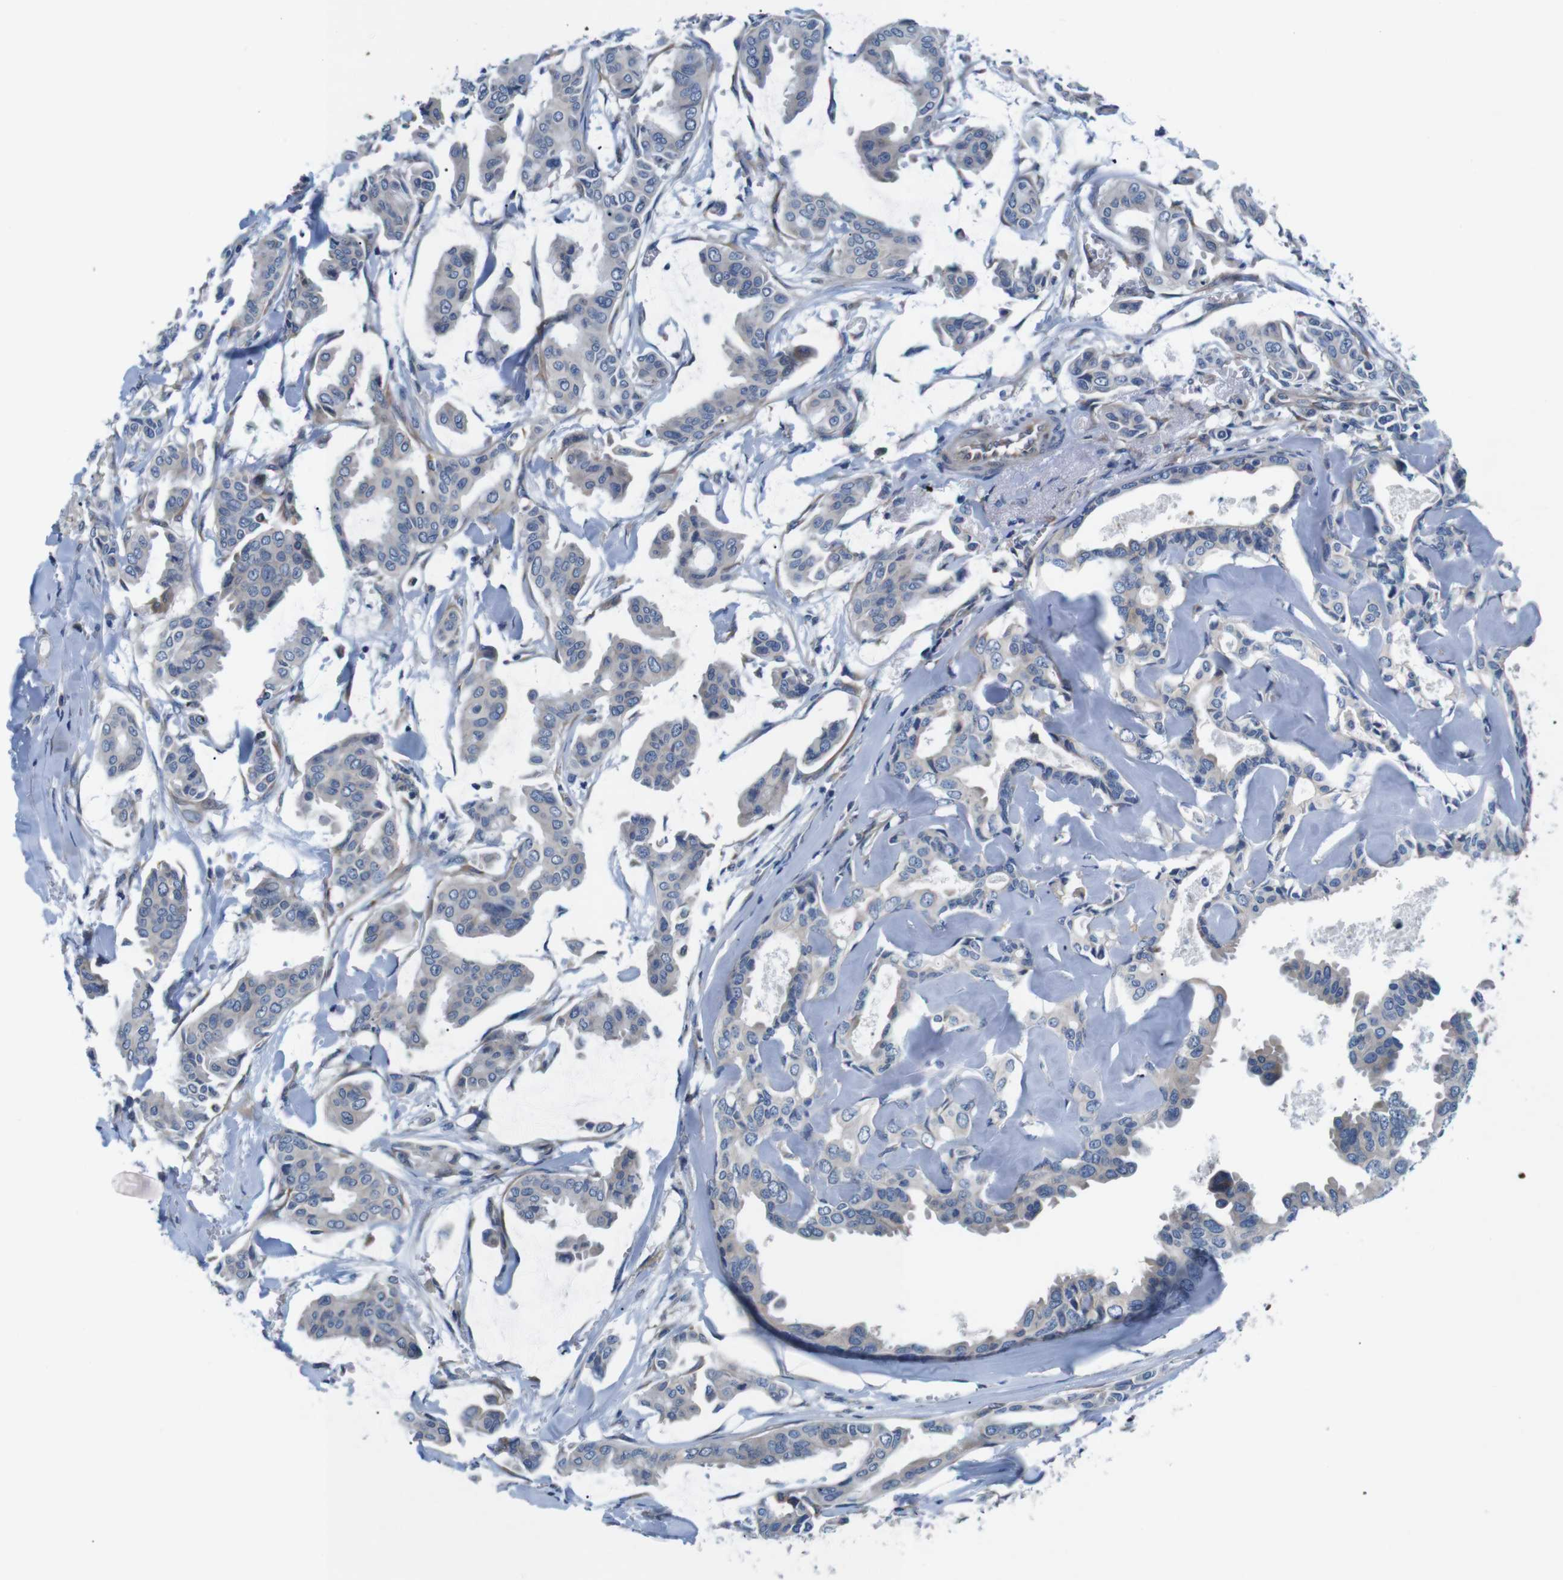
{"staining": {"intensity": "negative", "quantity": "none", "location": "none"}, "tissue": "head and neck cancer", "cell_type": "Tumor cells", "image_type": "cancer", "snomed": [{"axis": "morphology", "description": "Adenocarcinoma, NOS"}, {"axis": "topography", "description": "Salivary gland"}, {"axis": "topography", "description": "Head-Neck"}], "caption": "DAB immunohistochemical staining of human head and neck cancer displays no significant positivity in tumor cells.", "gene": "JAK1", "patient": {"sex": "female", "age": 59}}